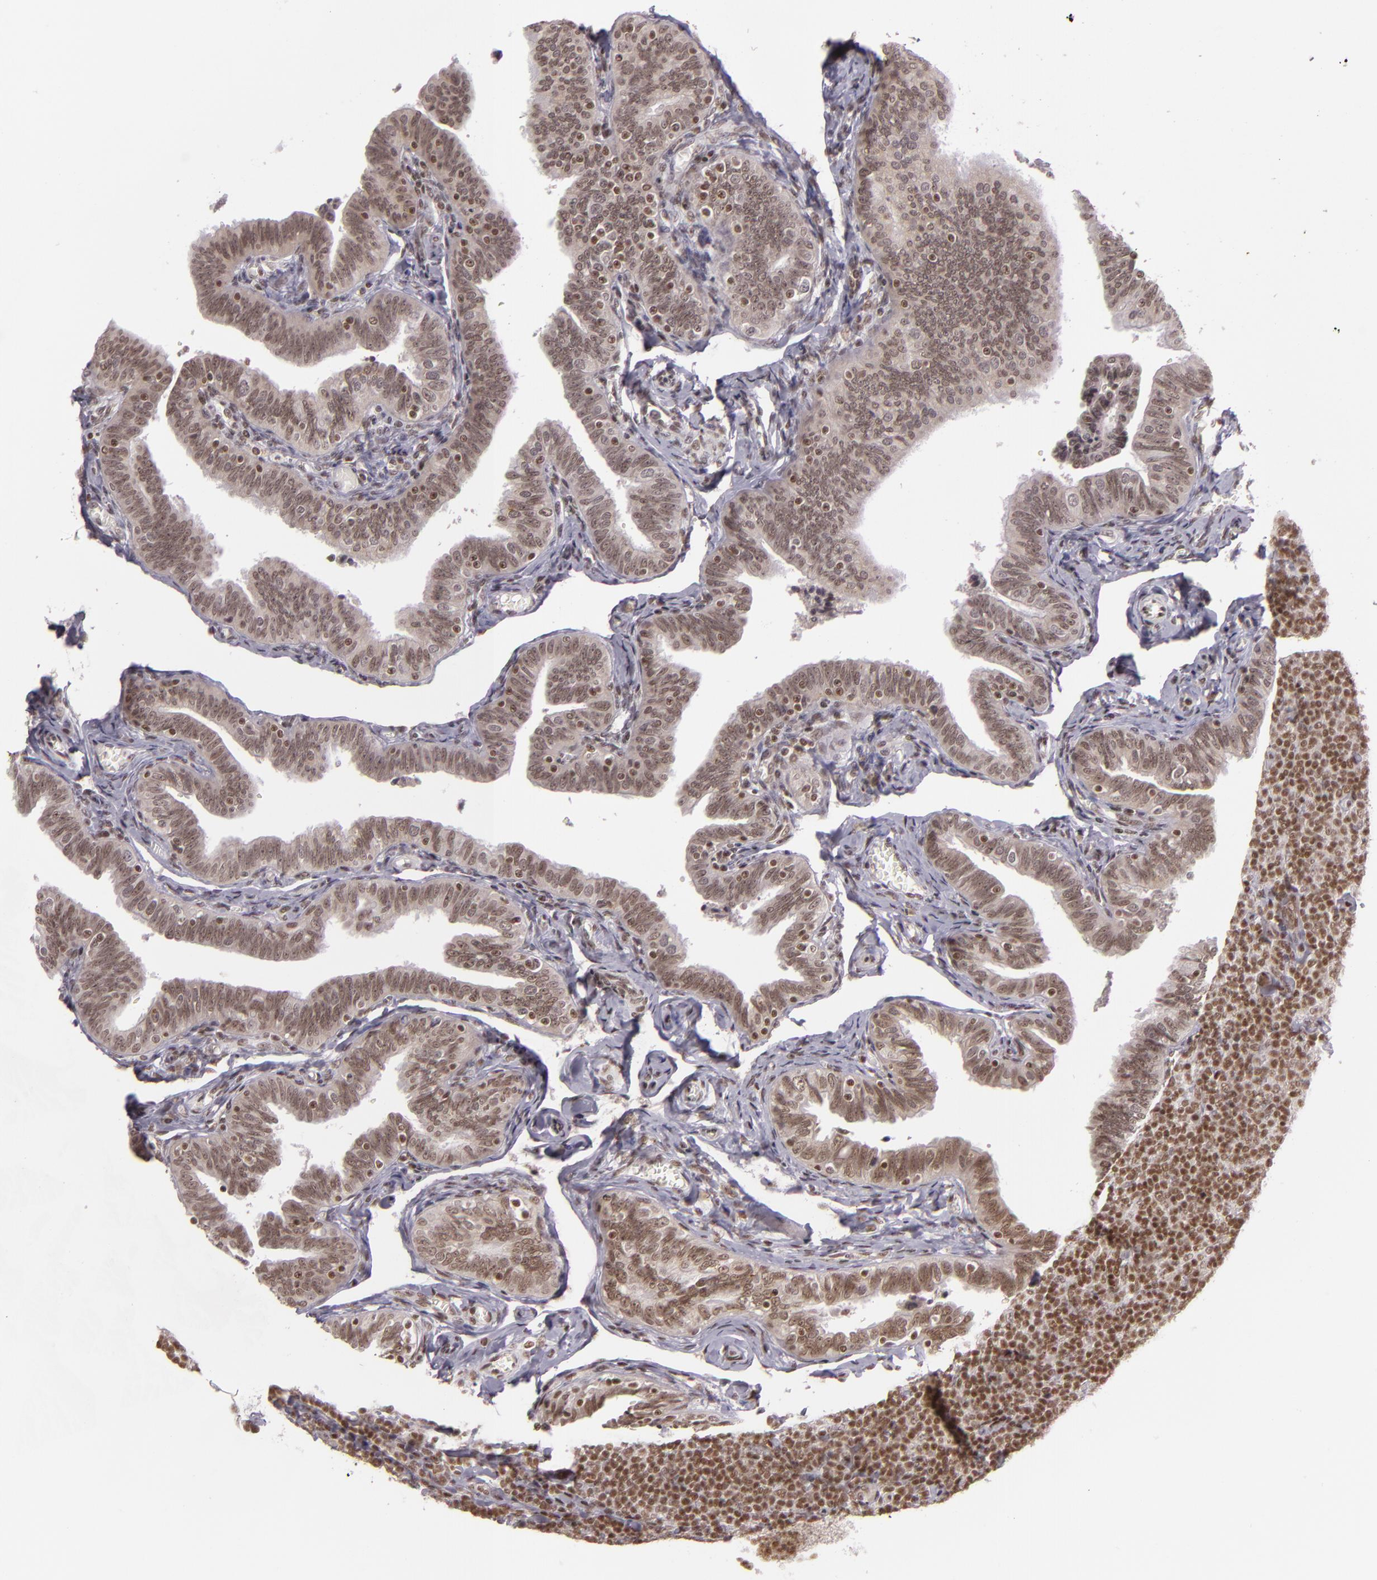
{"staining": {"intensity": "strong", "quantity": ">75%", "location": "cytoplasmic/membranous,nuclear"}, "tissue": "fallopian tube", "cell_type": "Glandular cells", "image_type": "normal", "snomed": [{"axis": "morphology", "description": "Normal tissue, NOS"}, {"axis": "topography", "description": "Fallopian tube"}, {"axis": "topography", "description": "Ovary"}], "caption": "IHC image of normal fallopian tube stained for a protein (brown), which exhibits high levels of strong cytoplasmic/membranous,nuclear positivity in approximately >75% of glandular cells.", "gene": "ZFX", "patient": {"sex": "female", "age": 69}}